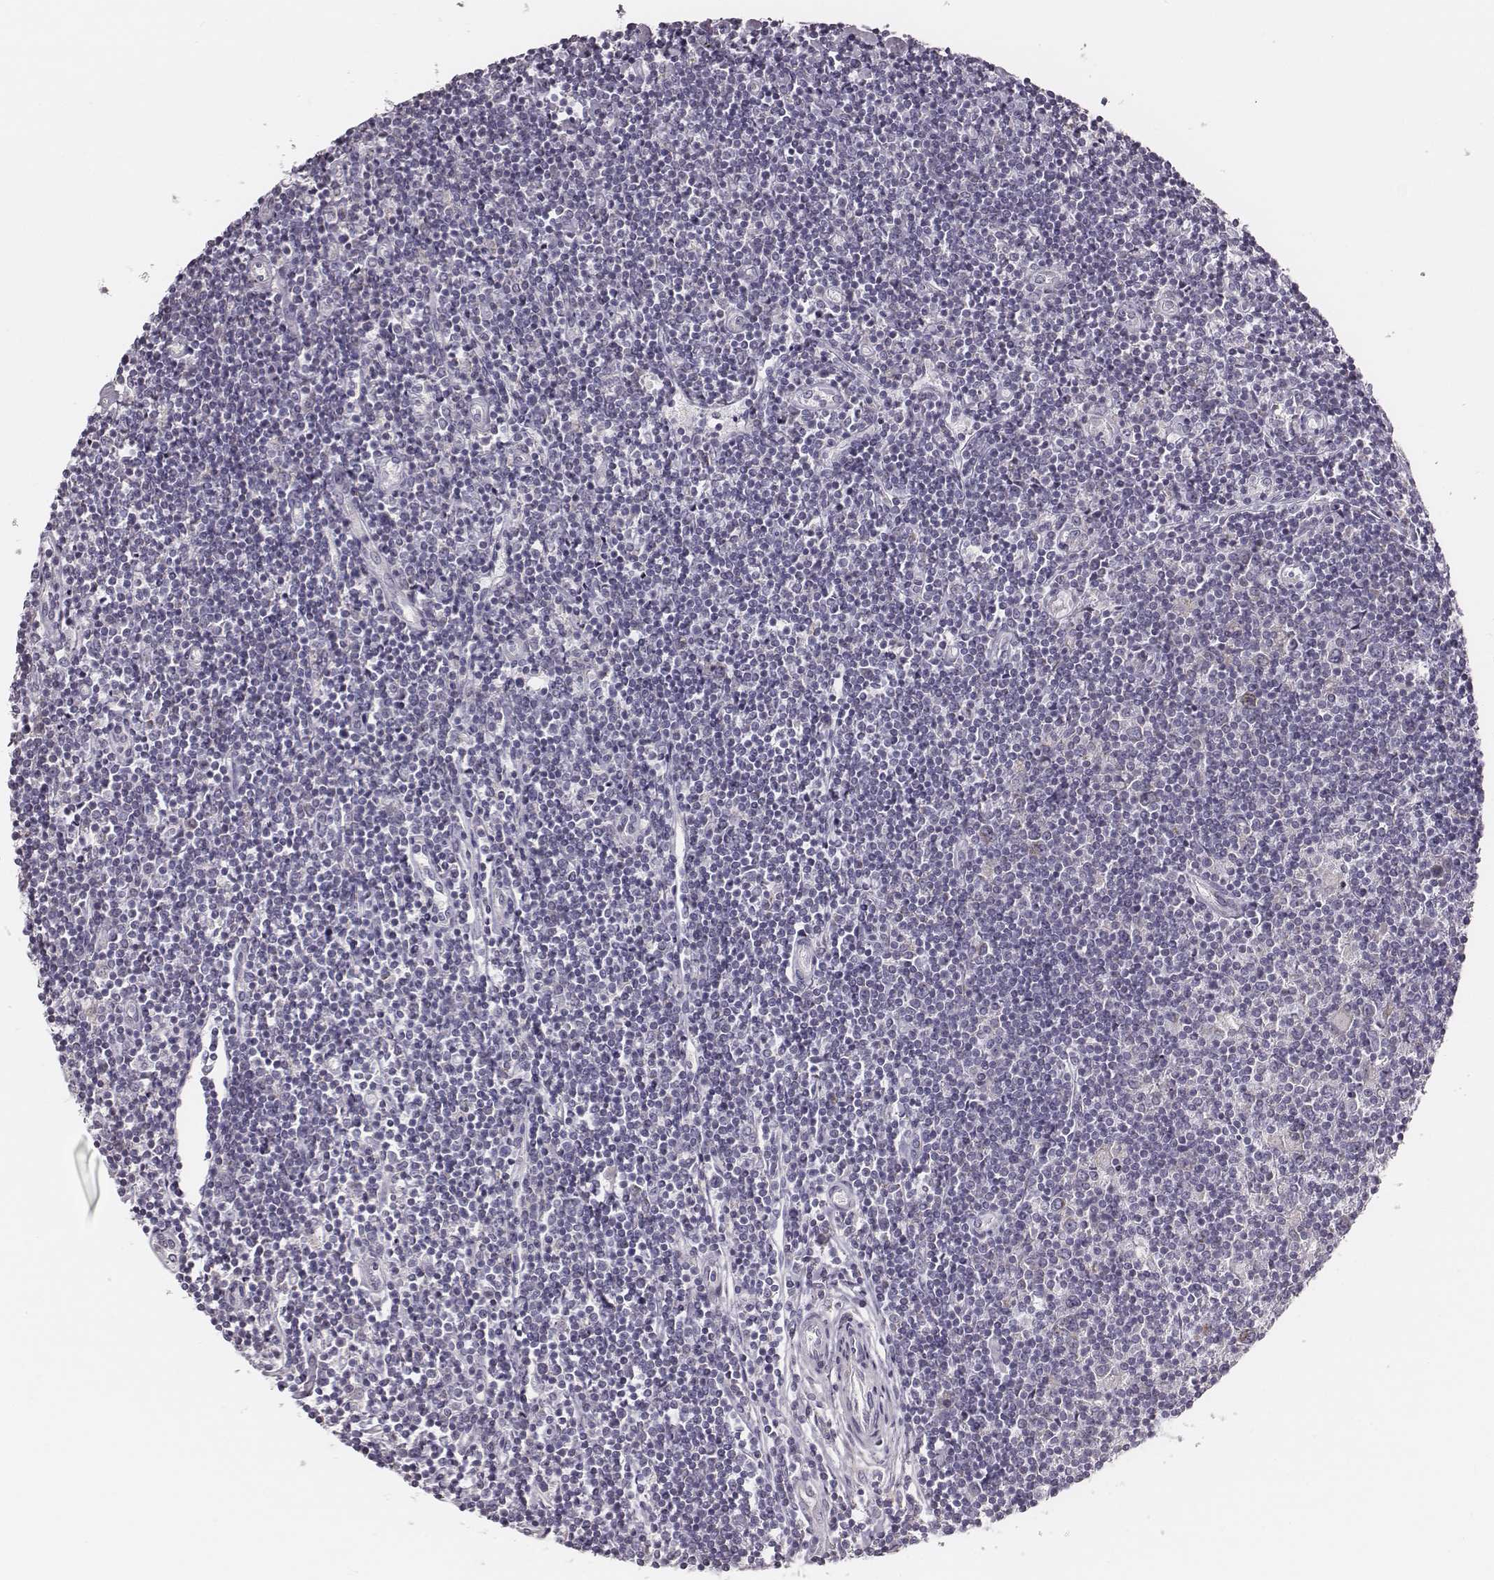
{"staining": {"intensity": "negative", "quantity": "none", "location": "none"}, "tissue": "lymphoma", "cell_type": "Tumor cells", "image_type": "cancer", "snomed": [{"axis": "morphology", "description": "Hodgkin's disease, NOS"}, {"axis": "topography", "description": "Lymph node"}], "caption": "This is an IHC image of Hodgkin's disease. There is no positivity in tumor cells.", "gene": "UBL4B", "patient": {"sex": "male", "age": 40}}